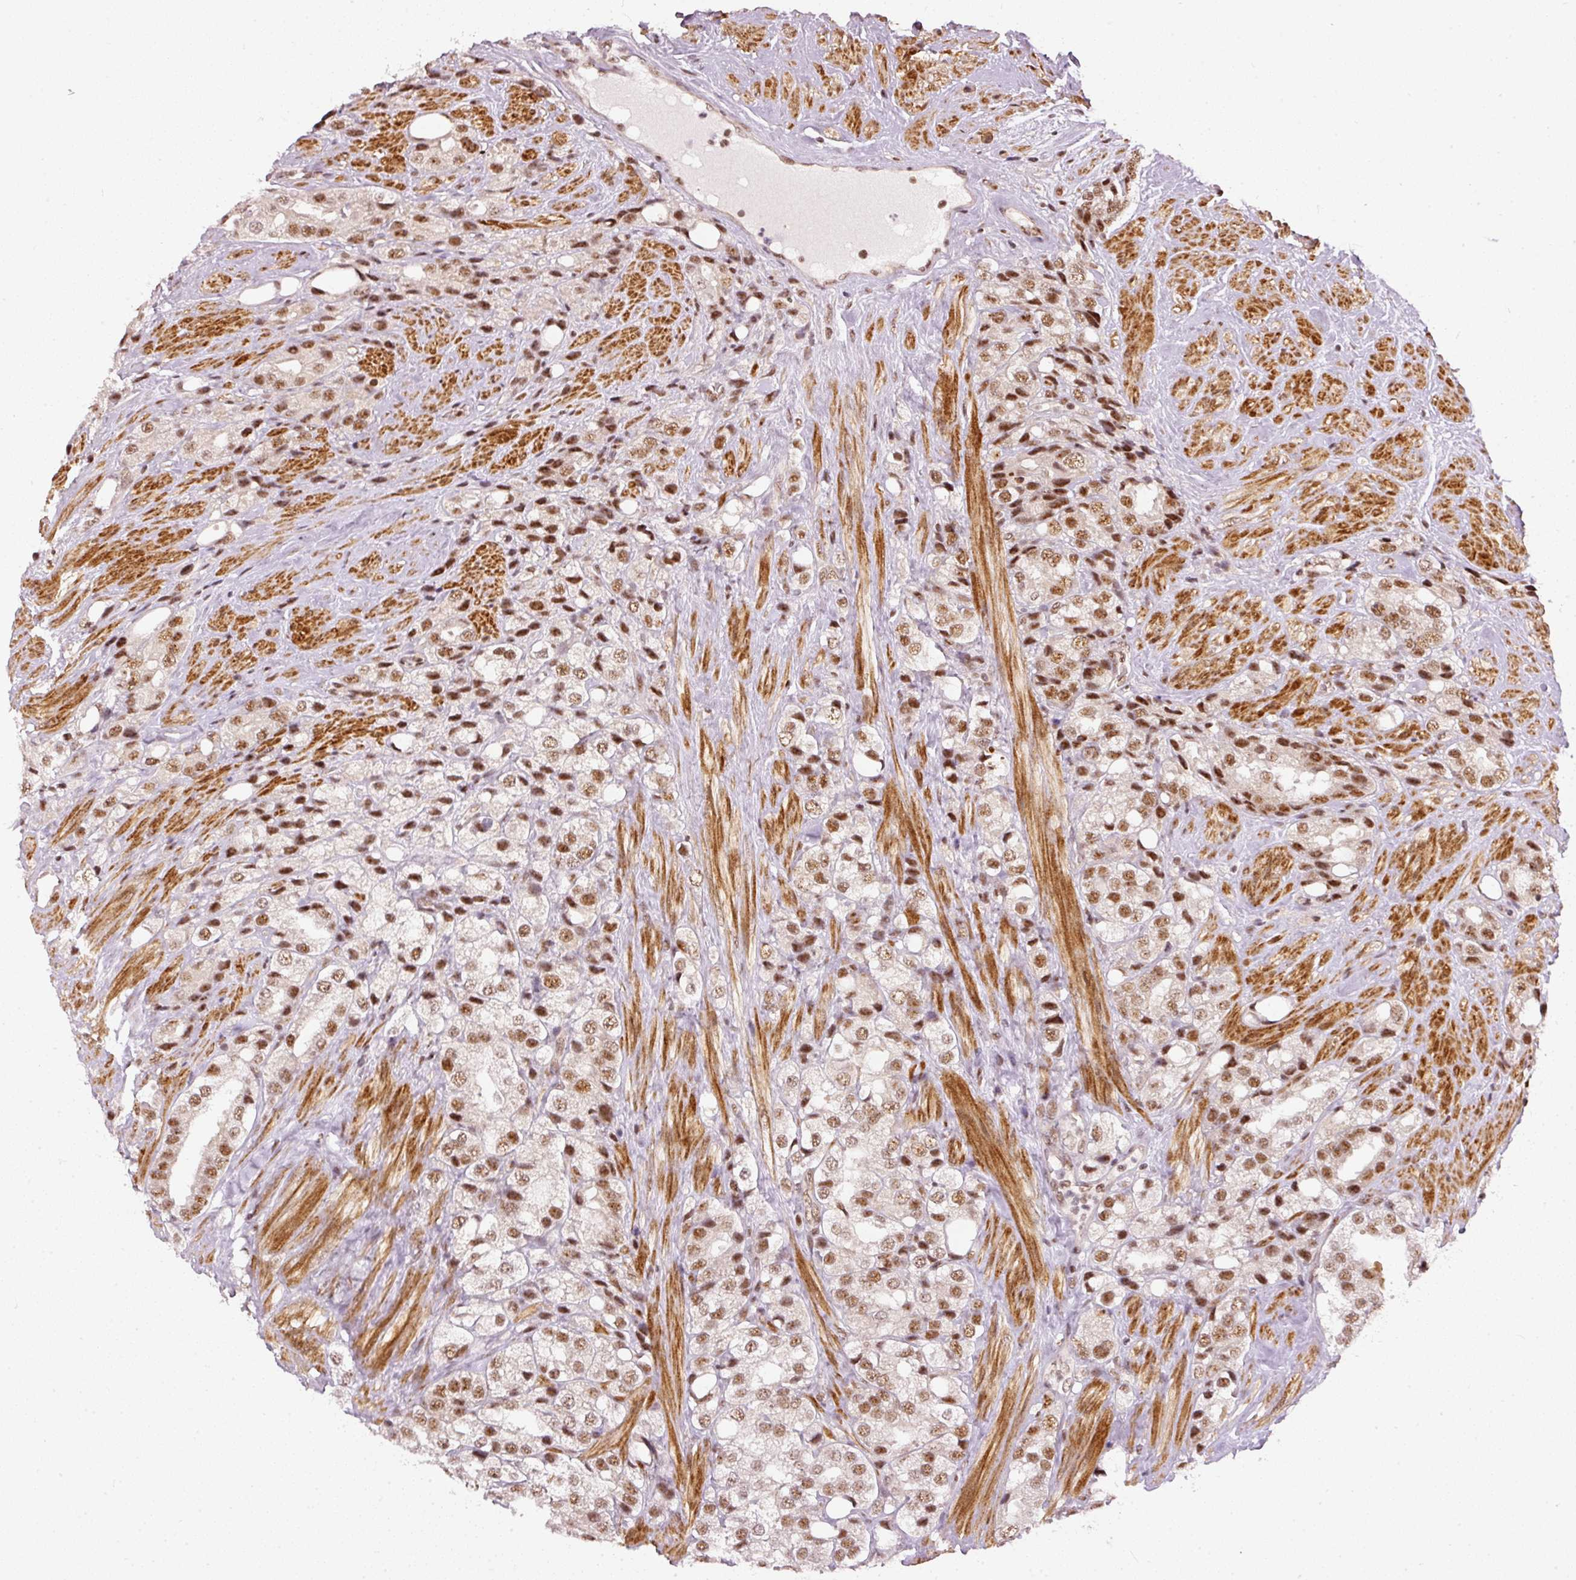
{"staining": {"intensity": "moderate", "quantity": ">75%", "location": "nuclear"}, "tissue": "prostate cancer", "cell_type": "Tumor cells", "image_type": "cancer", "snomed": [{"axis": "morphology", "description": "Adenocarcinoma, NOS"}, {"axis": "topography", "description": "Prostate"}], "caption": "IHC micrograph of neoplastic tissue: human prostate adenocarcinoma stained using immunohistochemistry (IHC) shows medium levels of moderate protein expression localized specifically in the nuclear of tumor cells, appearing as a nuclear brown color.", "gene": "THOC6", "patient": {"sex": "male", "age": 79}}